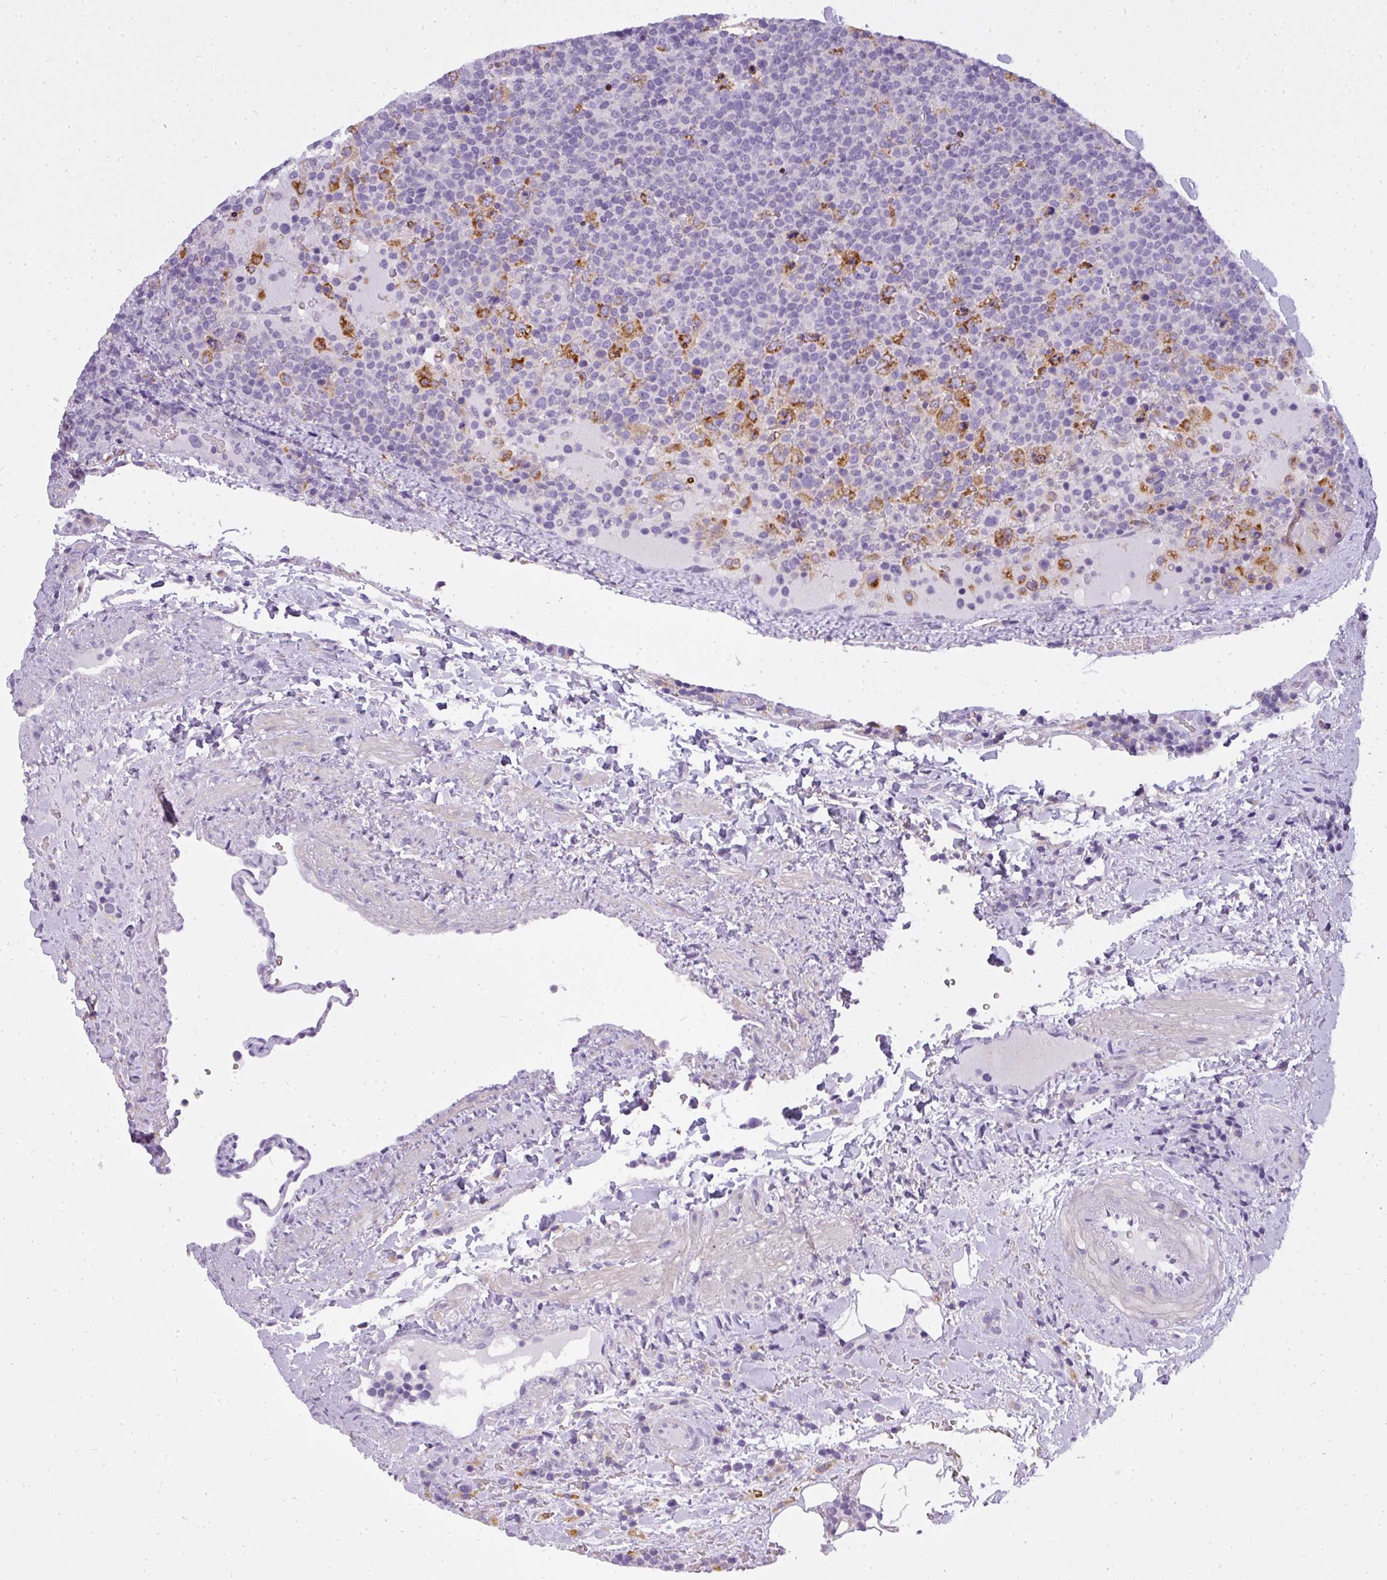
{"staining": {"intensity": "negative", "quantity": "none", "location": "none"}, "tissue": "lymphoma", "cell_type": "Tumor cells", "image_type": "cancer", "snomed": [{"axis": "morphology", "description": "Malignant lymphoma, non-Hodgkin's type, High grade"}, {"axis": "topography", "description": "Lymph node"}], "caption": "This is a micrograph of immunohistochemistry (IHC) staining of lymphoma, which shows no staining in tumor cells.", "gene": "ATP6V1D", "patient": {"sex": "male", "age": 61}}